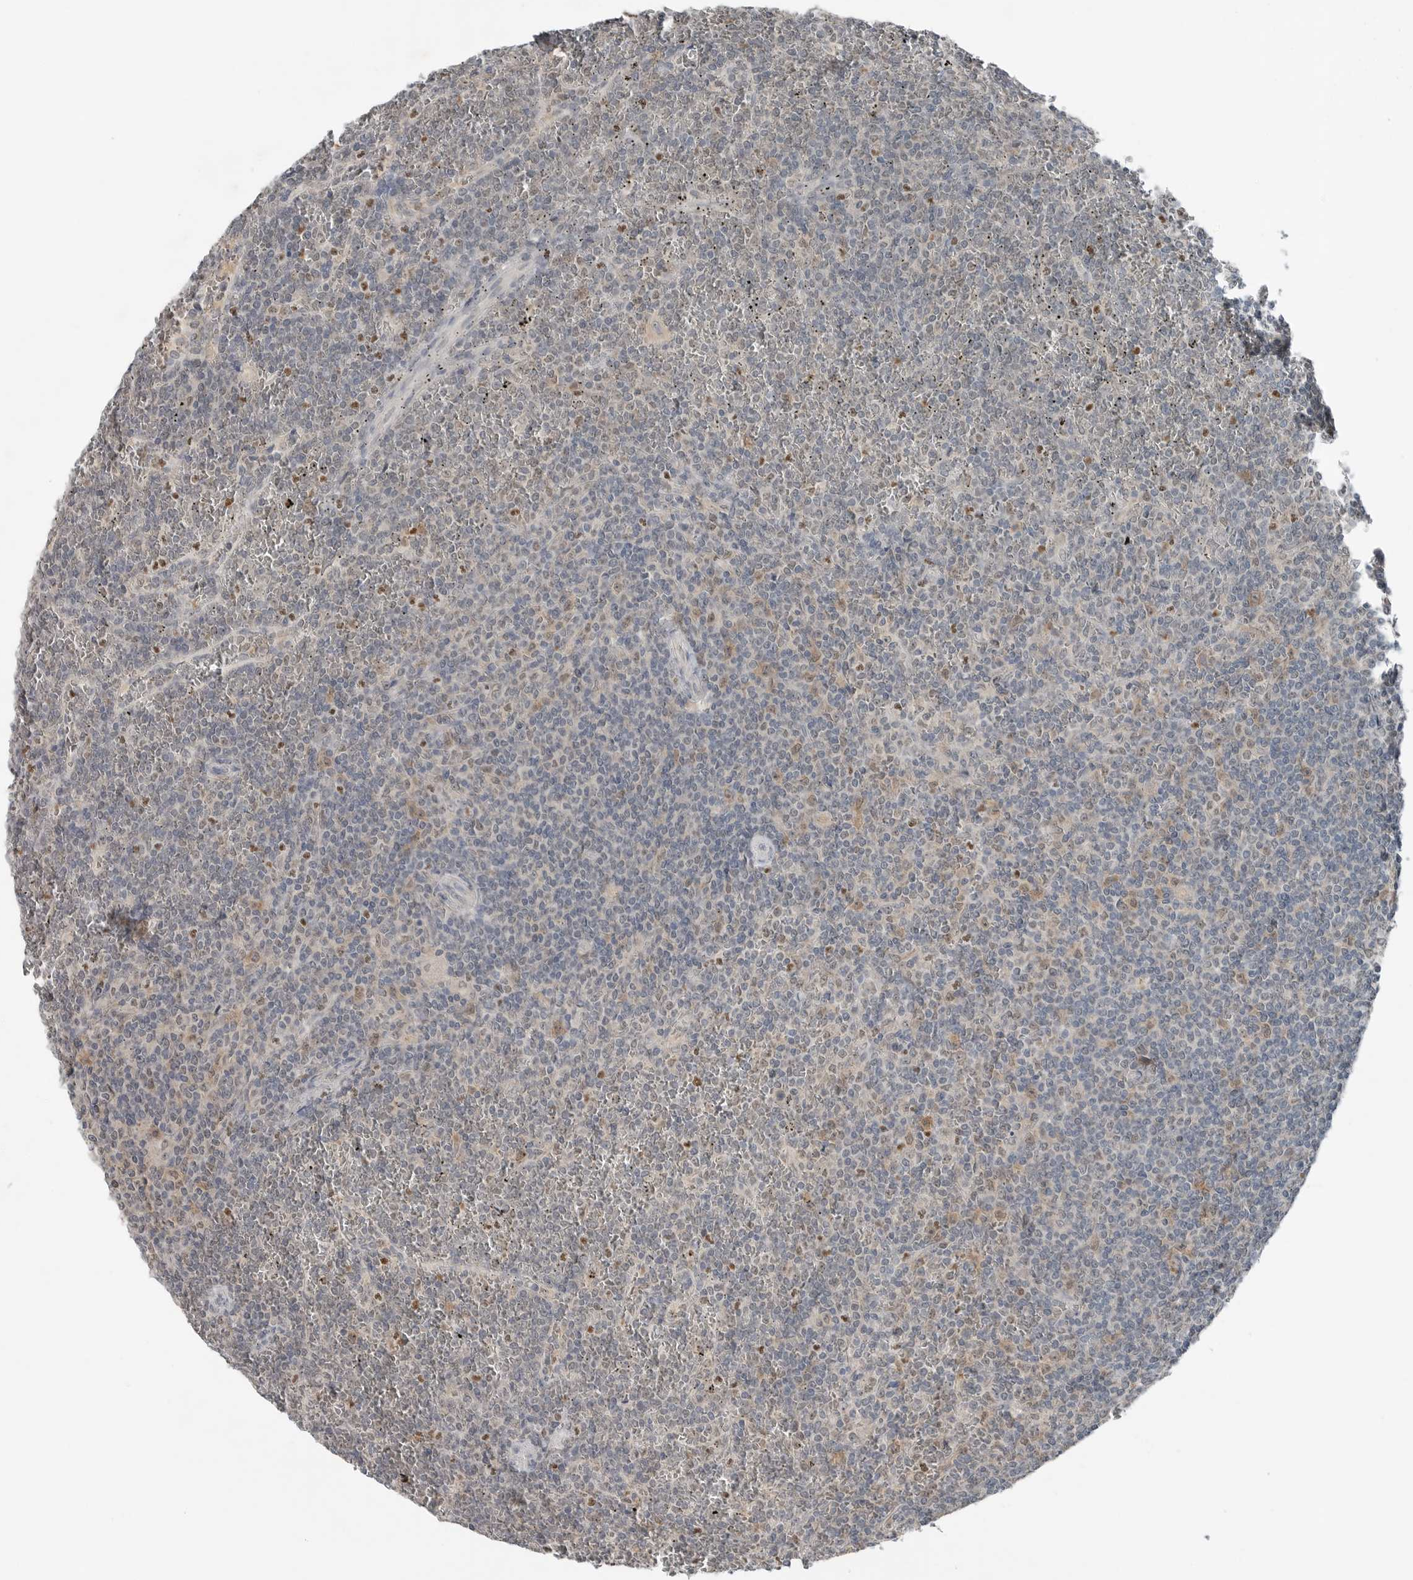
{"staining": {"intensity": "weak", "quantity": "<25%", "location": "nuclear"}, "tissue": "lymphoma", "cell_type": "Tumor cells", "image_type": "cancer", "snomed": [{"axis": "morphology", "description": "Malignant lymphoma, non-Hodgkin's type, Low grade"}, {"axis": "topography", "description": "Spleen"}], "caption": "Immunohistochemistry (IHC) photomicrograph of lymphoma stained for a protein (brown), which exhibits no staining in tumor cells.", "gene": "MFAP3L", "patient": {"sex": "female", "age": 19}}